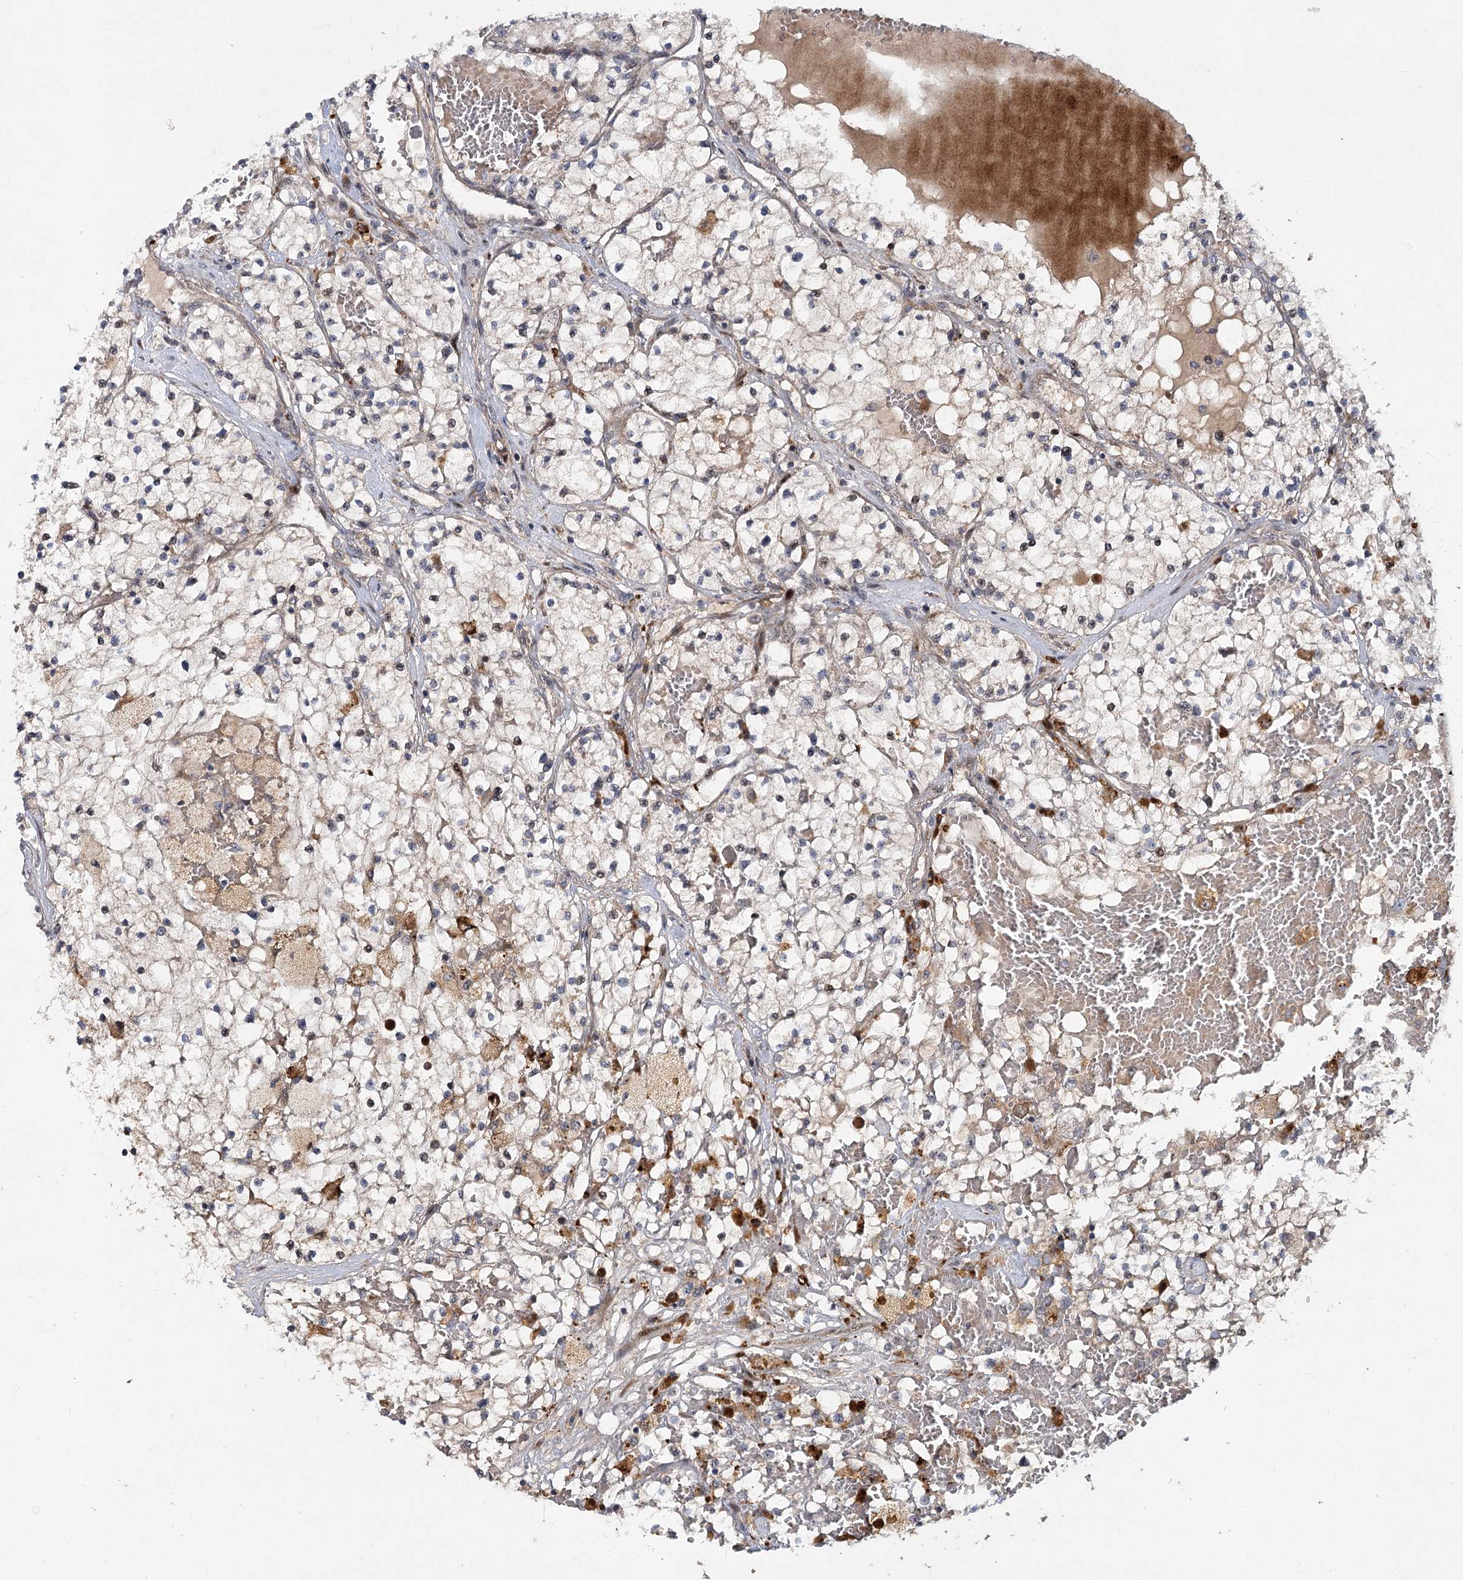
{"staining": {"intensity": "negative", "quantity": "none", "location": "none"}, "tissue": "renal cancer", "cell_type": "Tumor cells", "image_type": "cancer", "snomed": [{"axis": "morphology", "description": "Normal tissue, NOS"}, {"axis": "morphology", "description": "Adenocarcinoma, NOS"}, {"axis": "topography", "description": "Kidney"}], "caption": "Immunohistochemistry image of human renal adenocarcinoma stained for a protein (brown), which reveals no expression in tumor cells.", "gene": "PIK3C2A", "patient": {"sex": "male", "age": 68}}